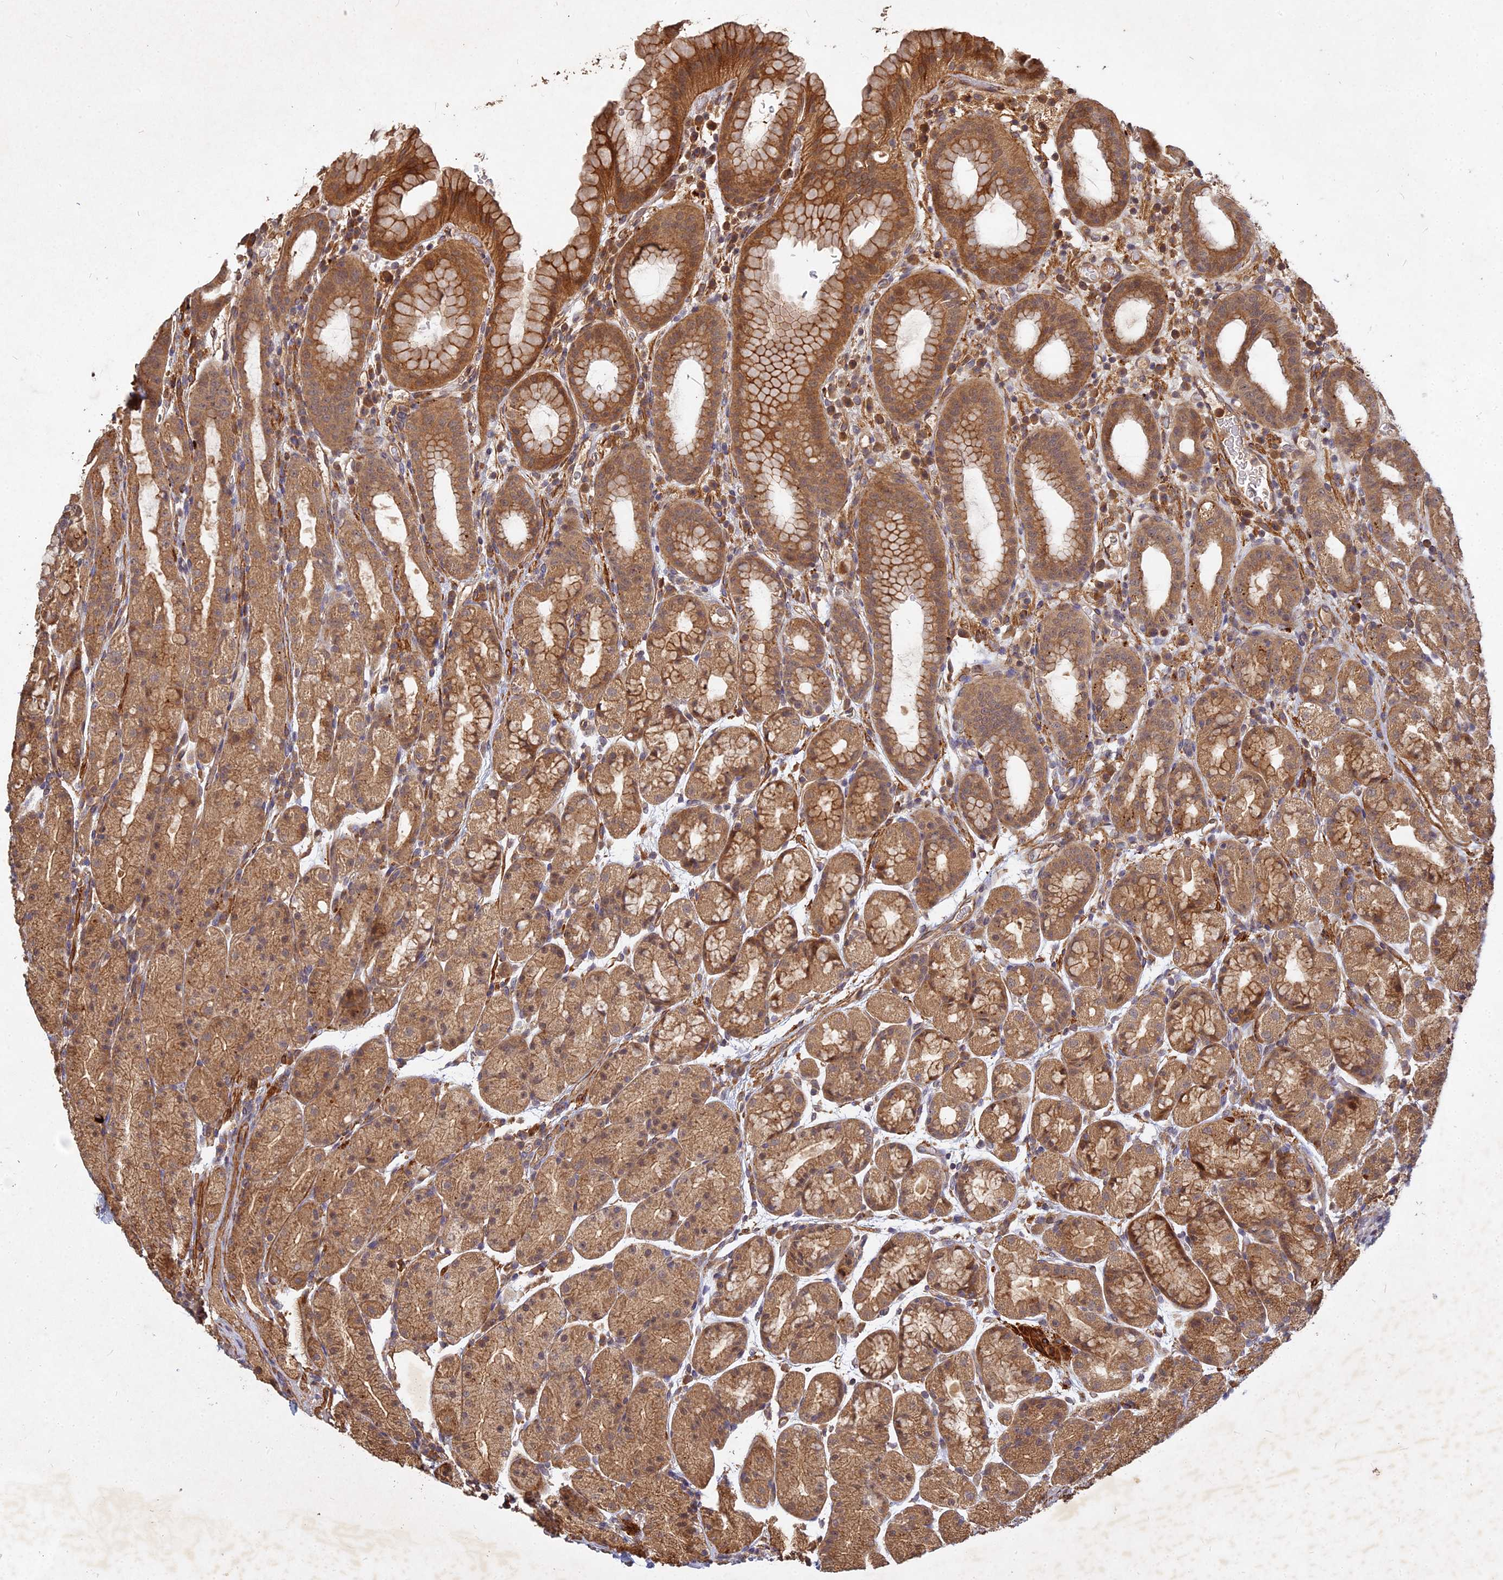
{"staining": {"intensity": "strong", "quantity": ">75%", "location": "cytoplasmic/membranous"}, "tissue": "stomach", "cell_type": "Glandular cells", "image_type": "normal", "snomed": [{"axis": "morphology", "description": "Normal tissue, NOS"}, {"axis": "topography", "description": "Stomach, upper"}, {"axis": "topography", "description": "Stomach, lower"}, {"axis": "topography", "description": "Small intestine"}], "caption": "Strong cytoplasmic/membranous staining is appreciated in approximately >75% of glandular cells in normal stomach.", "gene": "UBE2W", "patient": {"sex": "male", "age": 68}}